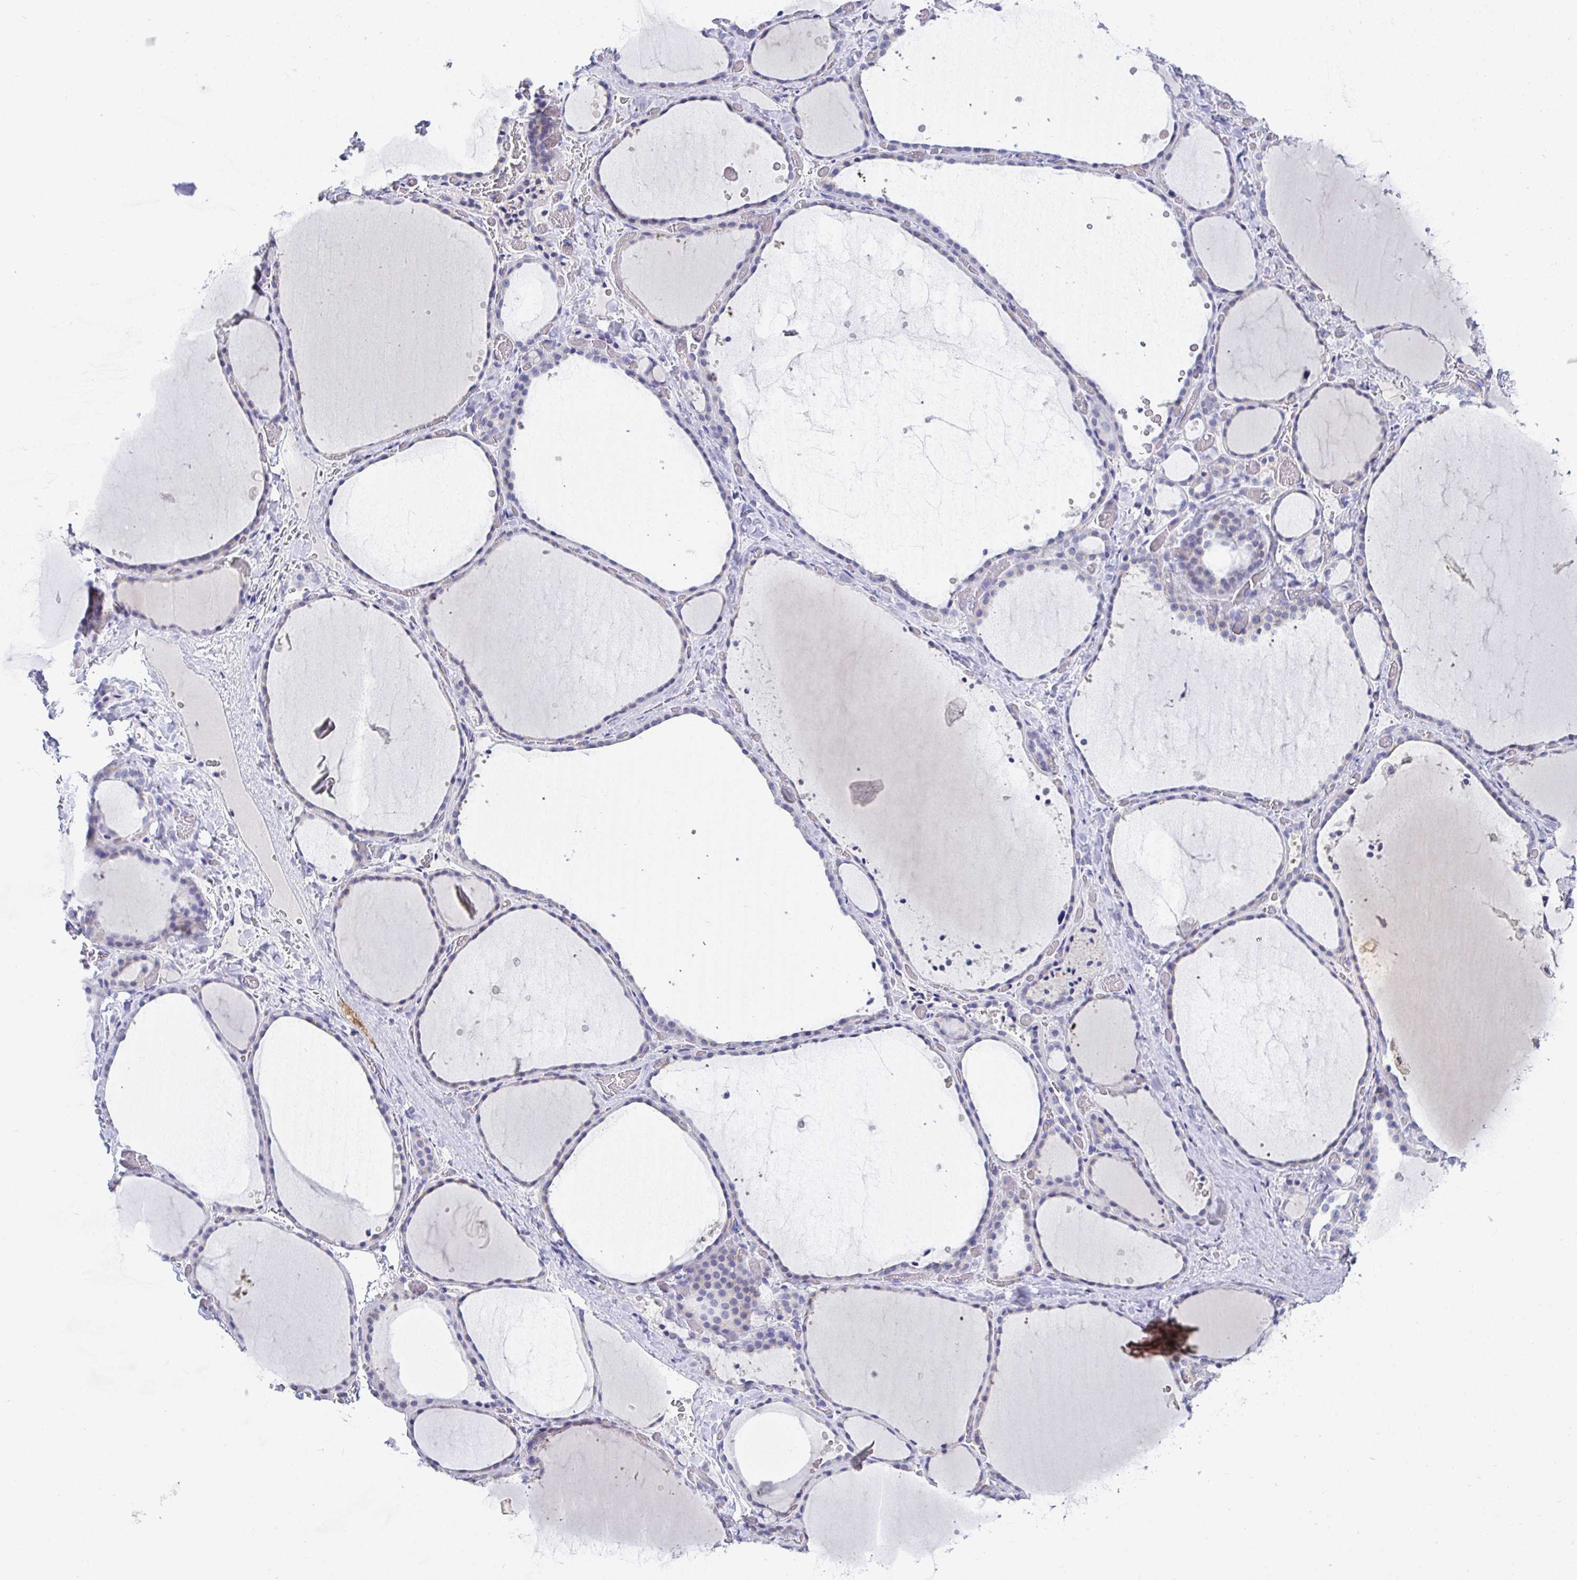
{"staining": {"intensity": "negative", "quantity": "none", "location": "none"}, "tissue": "thyroid gland", "cell_type": "Glandular cells", "image_type": "normal", "snomed": [{"axis": "morphology", "description": "Normal tissue, NOS"}, {"axis": "topography", "description": "Thyroid gland"}], "caption": "High power microscopy histopathology image of an immunohistochemistry image of benign thyroid gland, revealing no significant positivity in glandular cells. (DAB (3,3'-diaminobenzidine) immunohistochemistry with hematoxylin counter stain).", "gene": "TMEM241", "patient": {"sex": "female", "age": 36}}